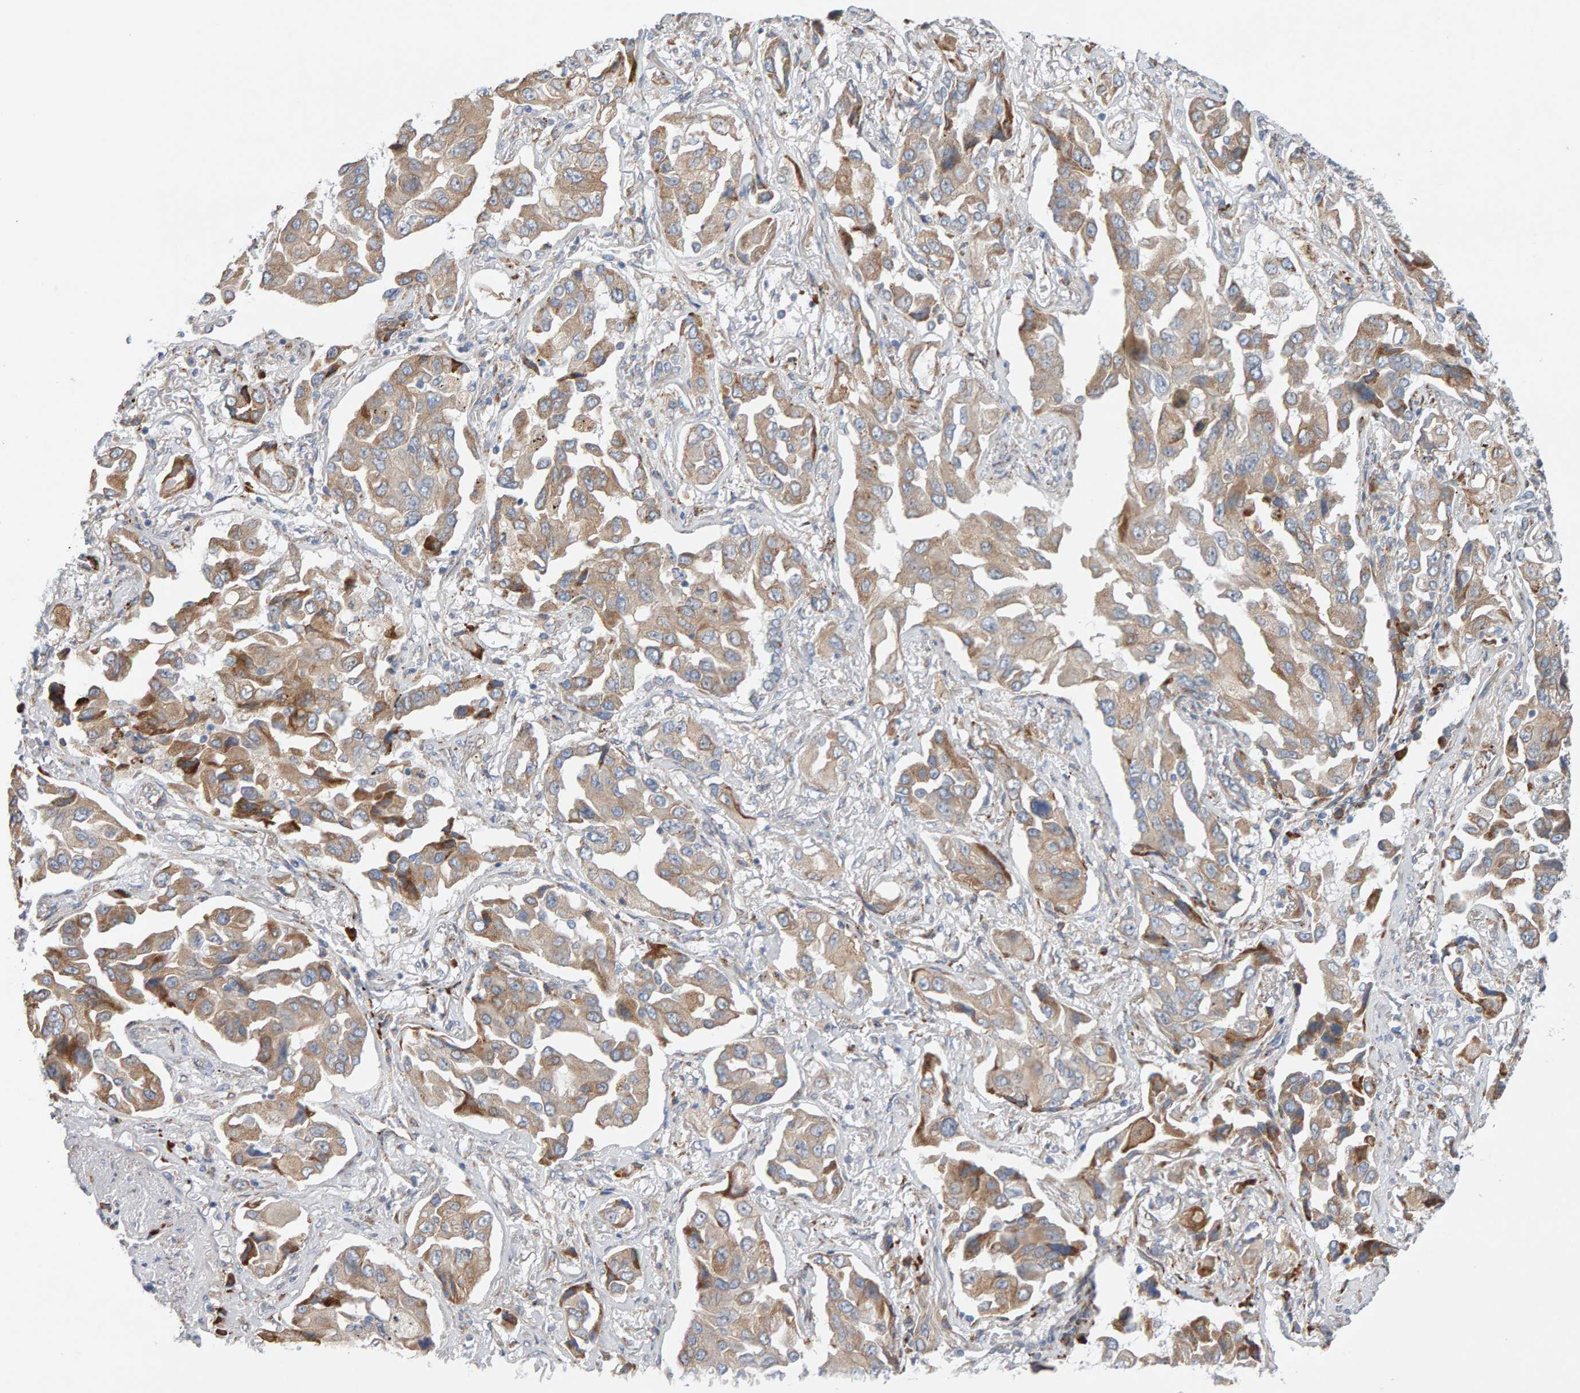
{"staining": {"intensity": "moderate", "quantity": ">75%", "location": "cytoplasmic/membranous"}, "tissue": "lung cancer", "cell_type": "Tumor cells", "image_type": "cancer", "snomed": [{"axis": "morphology", "description": "Adenocarcinoma, NOS"}, {"axis": "topography", "description": "Lung"}], "caption": "The histopathology image reveals immunohistochemical staining of adenocarcinoma (lung). There is moderate cytoplasmic/membranous expression is identified in about >75% of tumor cells.", "gene": "ENGASE", "patient": {"sex": "female", "age": 65}}